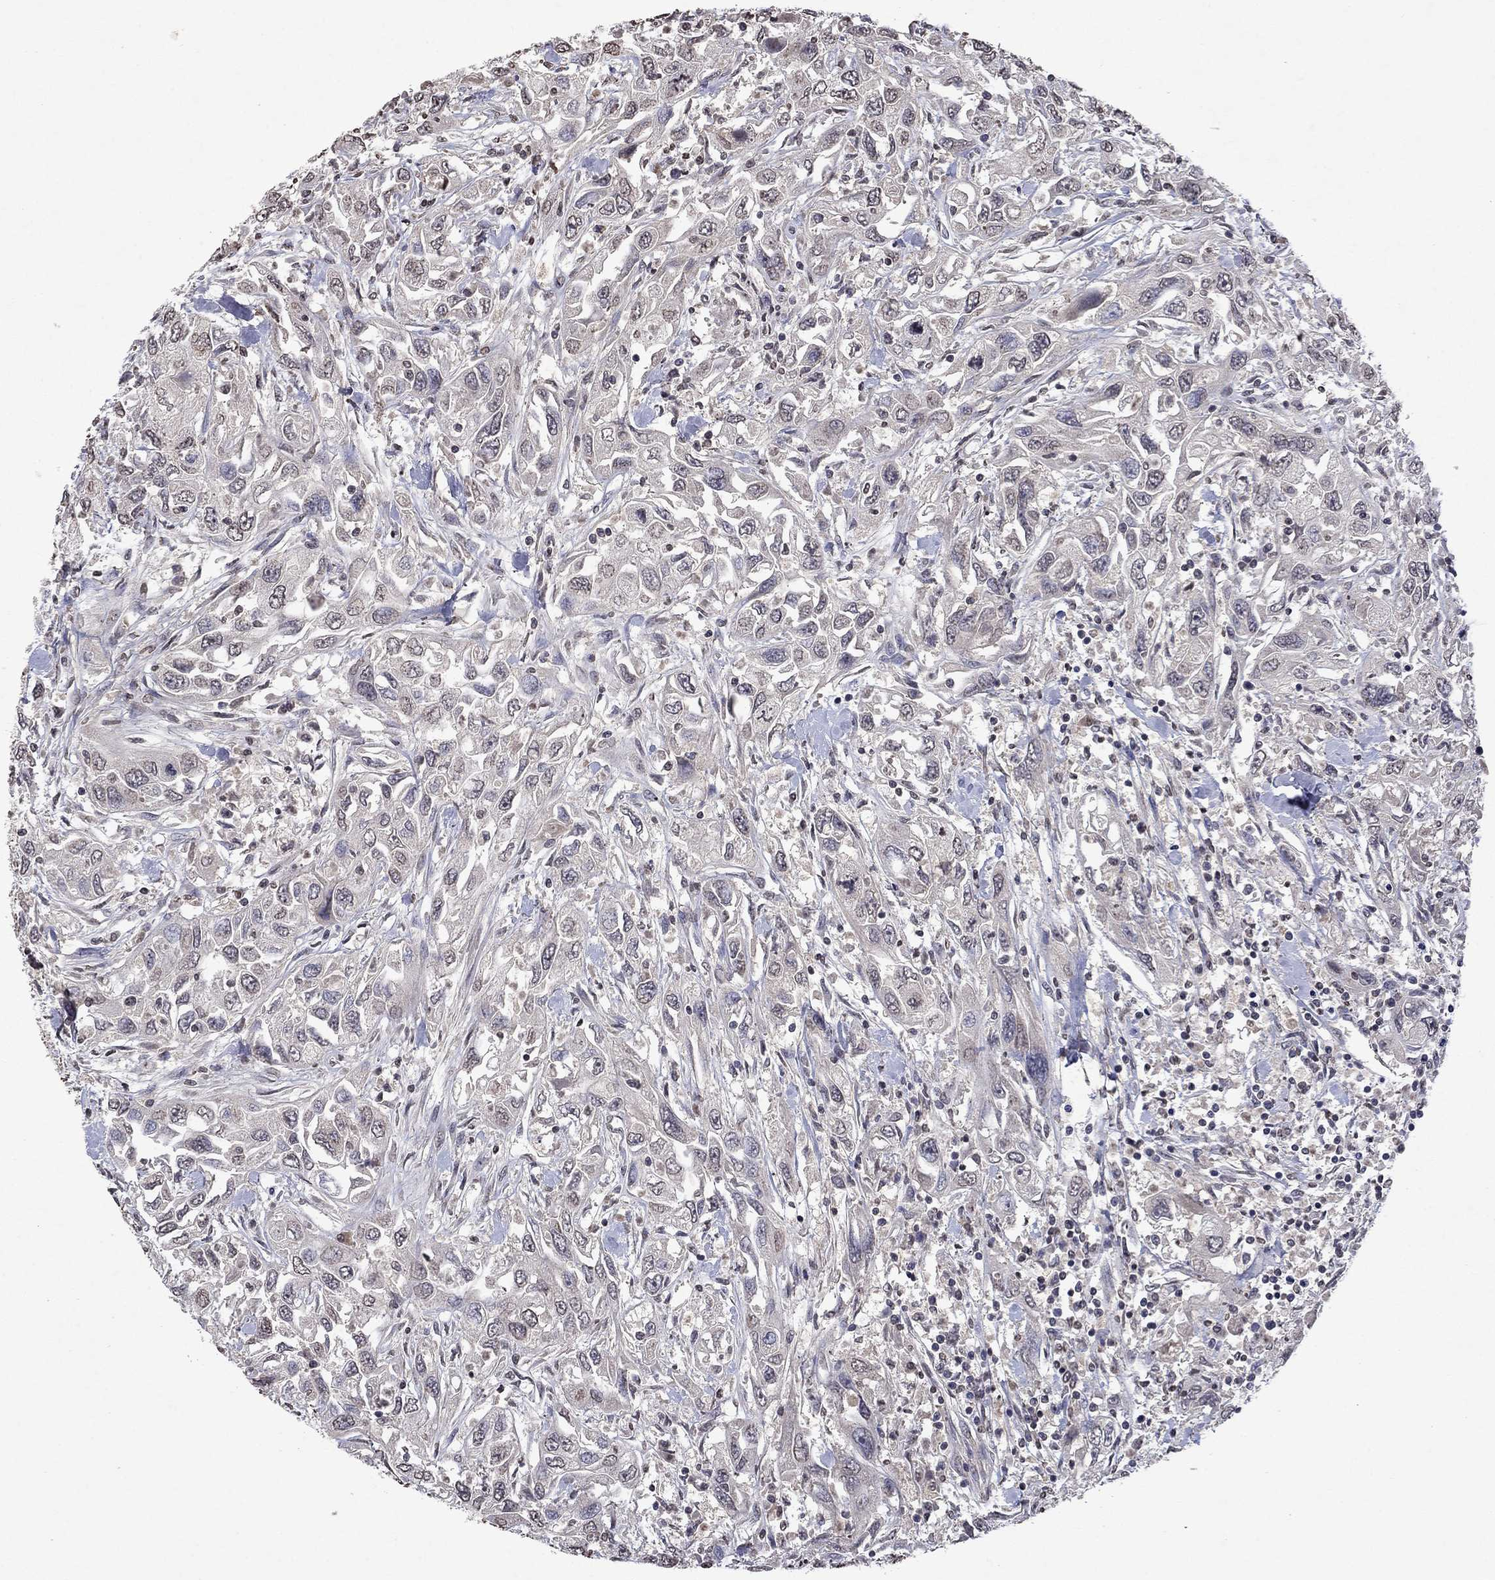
{"staining": {"intensity": "negative", "quantity": "none", "location": "none"}, "tissue": "urothelial cancer", "cell_type": "Tumor cells", "image_type": "cancer", "snomed": [{"axis": "morphology", "description": "Urothelial carcinoma, High grade"}, {"axis": "topography", "description": "Urinary bladder"}], "caption": "Immunohistochemistry (IHC) of urothelial carcinoma (high-grade) exhibits no staining in tumor cells.", "gene": "TTC38", "patient": {"sex": "male", "age": 76}}